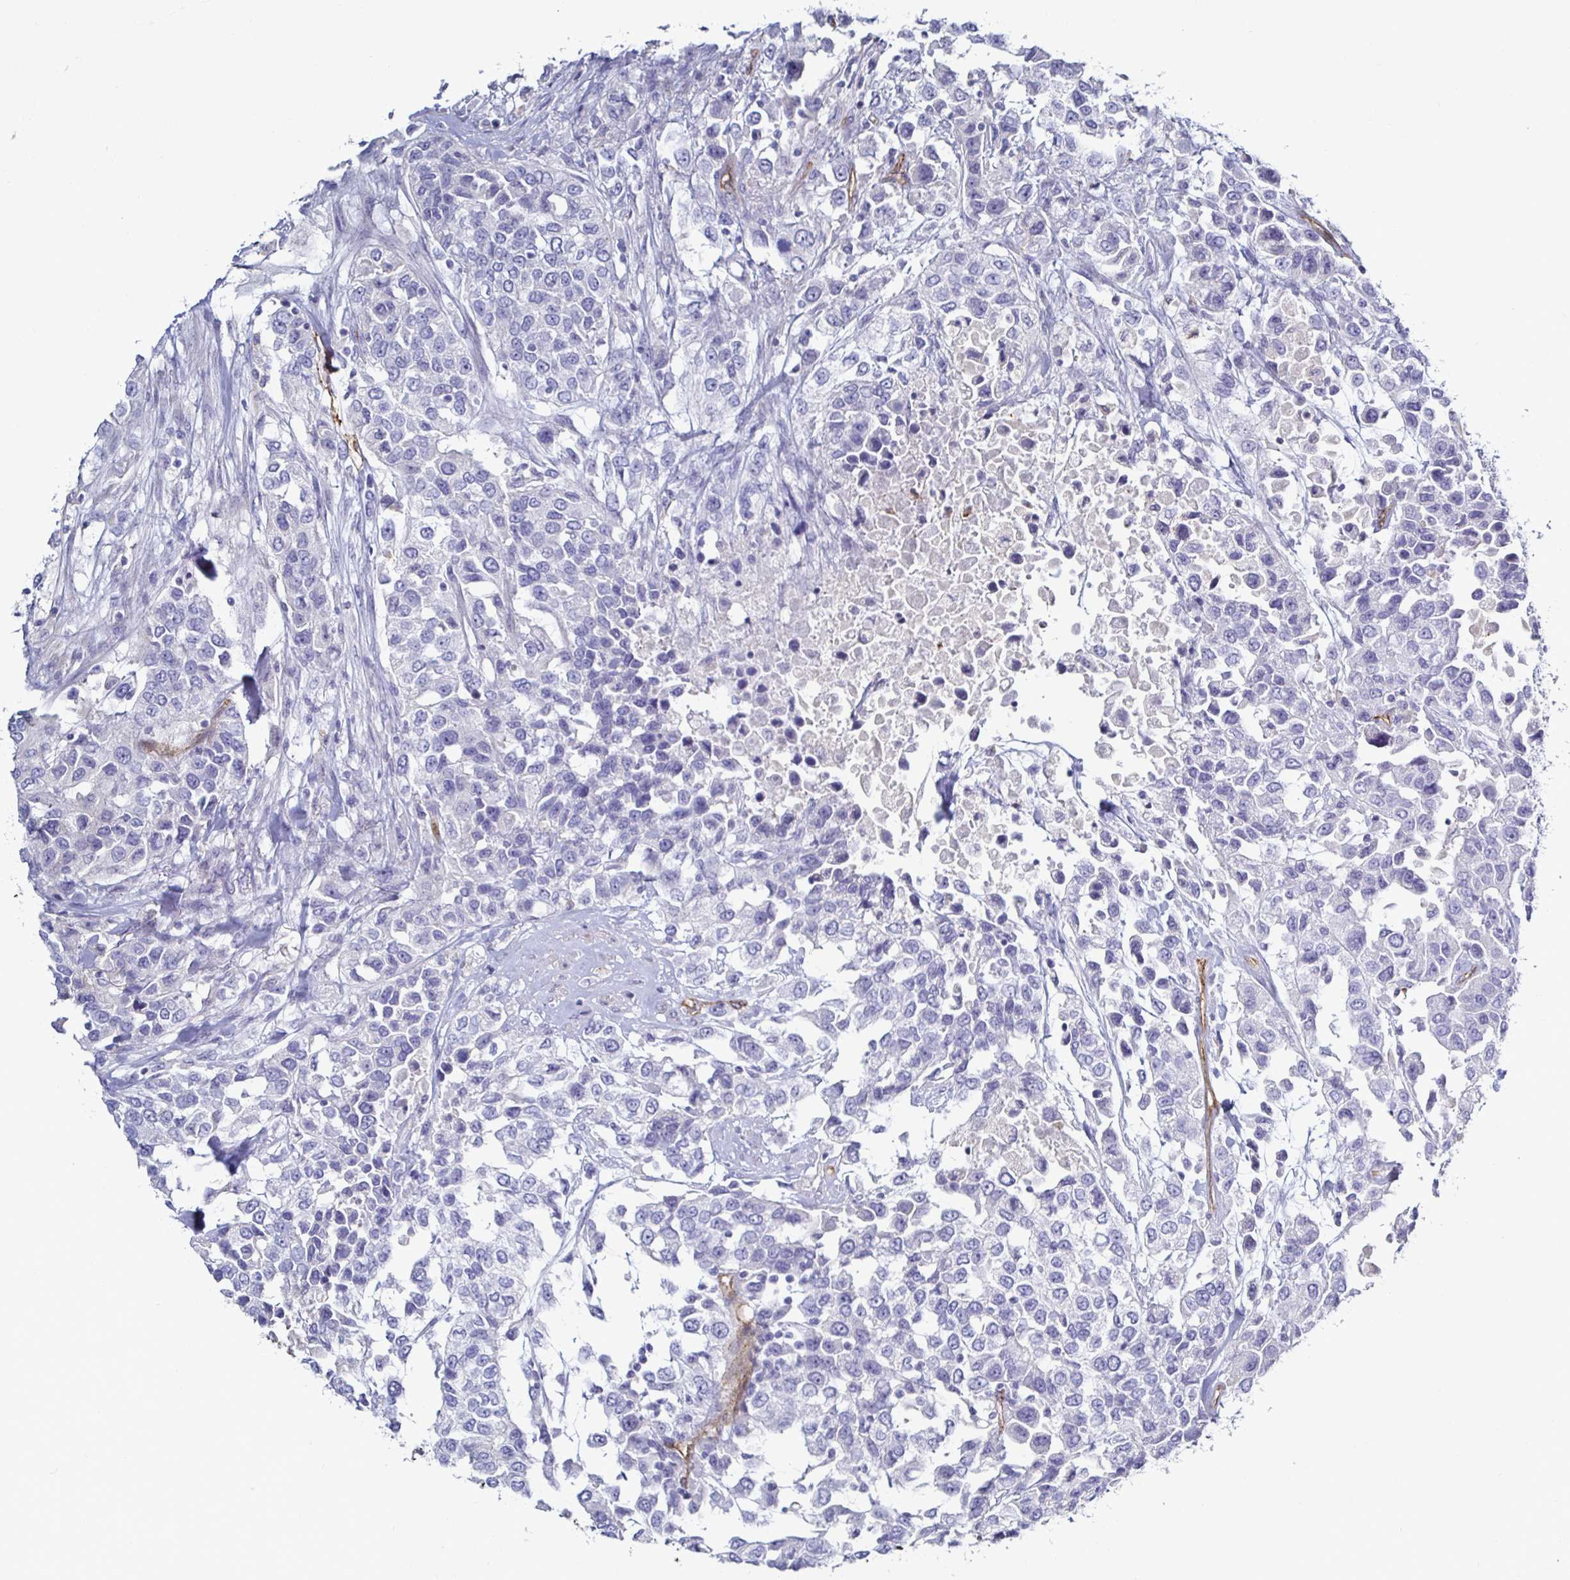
{"staining": {"intensity": "negative", "quantity": "none", "location": "none"}, "tissue": "urothelial cancer", "cell_type": "Tumor cells", "image_type": "cancer", "snomed": [{"axis": "morphology", "description": "Urothelial carcinoma, High grade"}, {"axis": "topography", "description": "Urinary bladder"}], "caption": "Immunohistochemical staining of high-grade urothelial carcinoma reveals no significant staining in tumor cells.", "gene": "ACSBG2", "patient": {"sex": "female", "age": 80}}